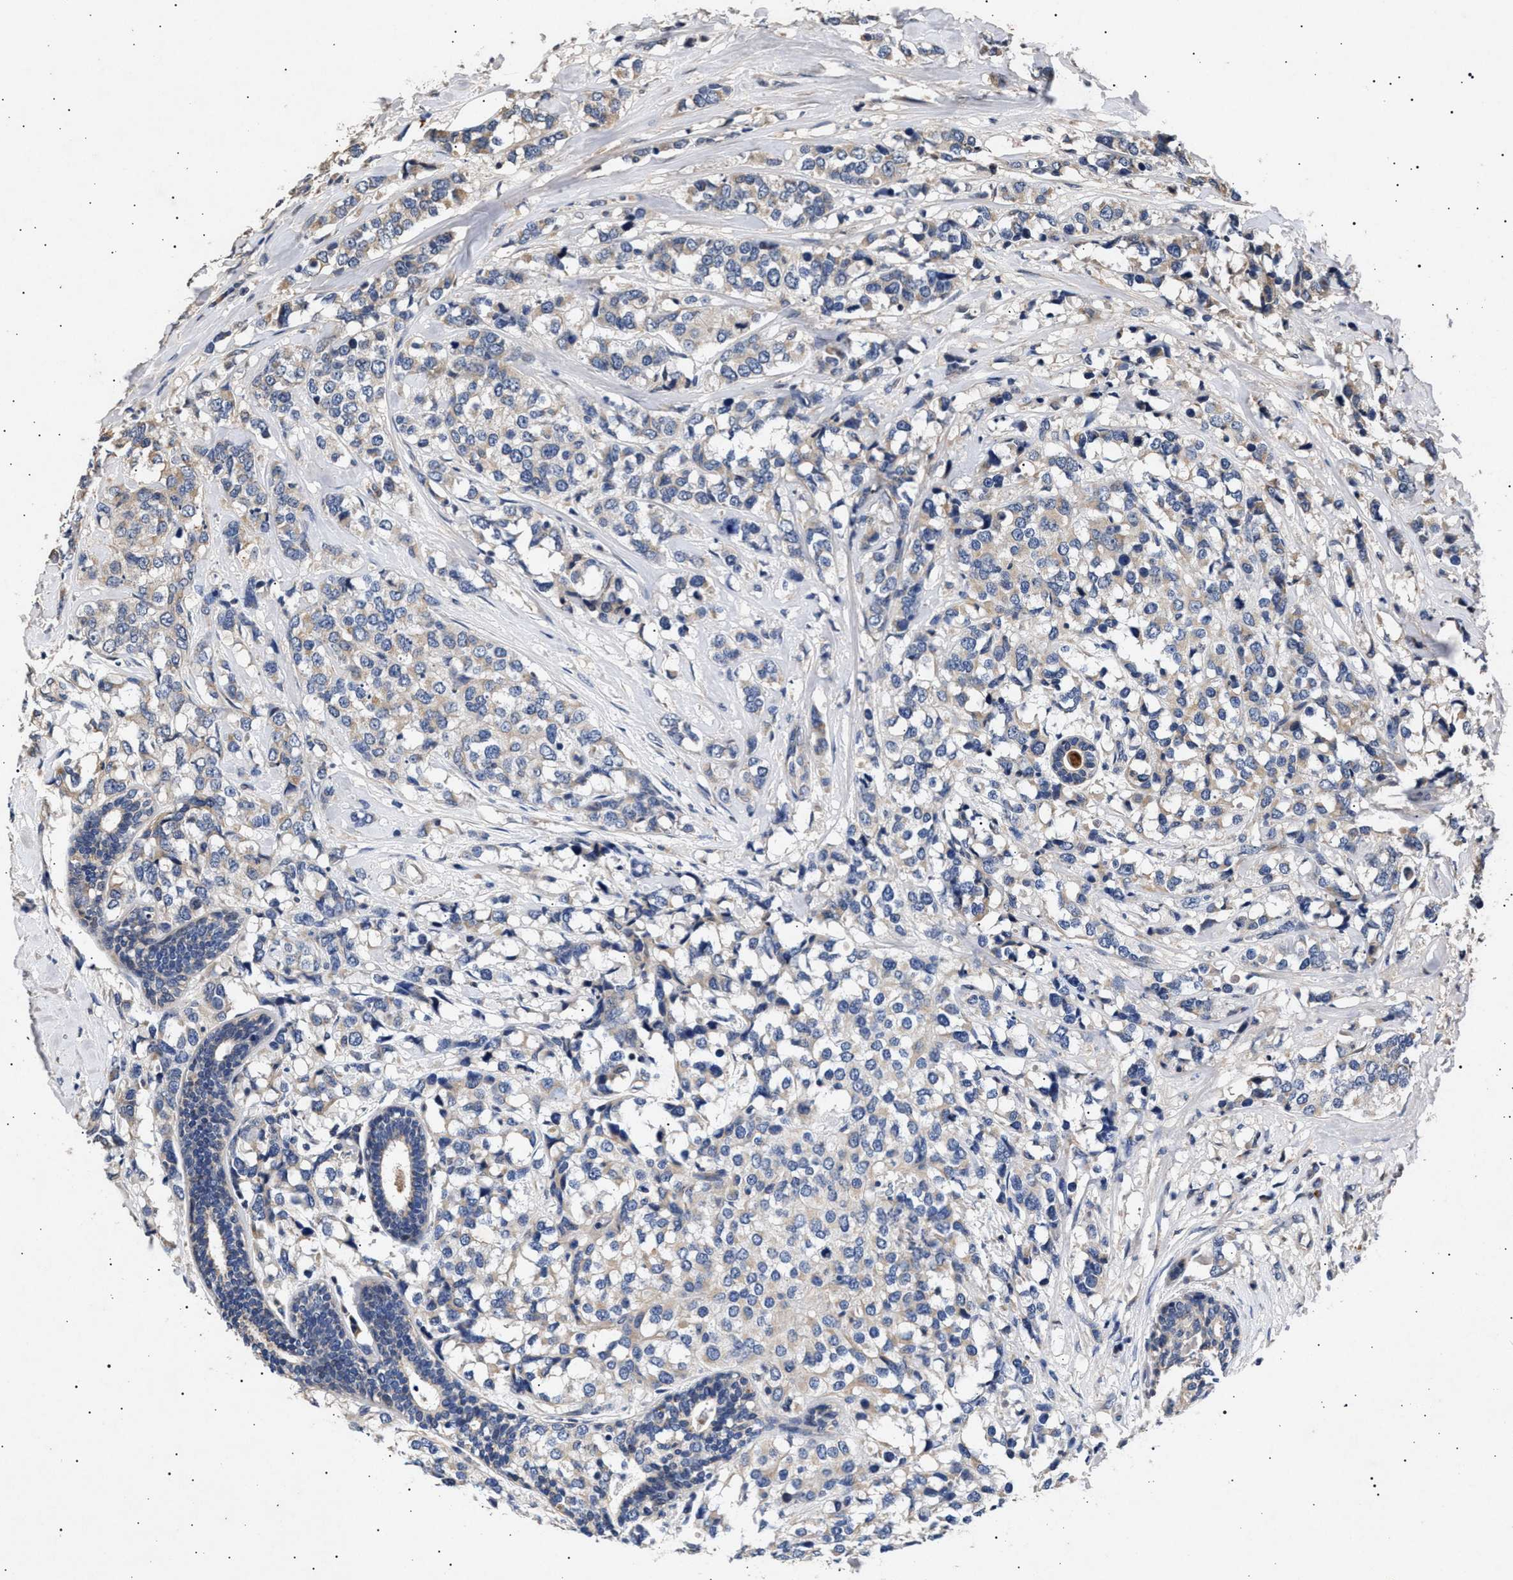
{"staining": {"intensity": "weak", "quantity": "<25%", "location": "cytoplasmic/membranous"}, "tissue": "breast cancer", "cell_type": "Tumor cells", "image_type": "cancer", "snomed": [{"axis": "morphology", "description": "Lobular carcinoma"}, {"axis": "topography", "description": "Breast"}], "caption": "DAB (3,3'-diaminobenzidine) immunohistochemical staining of breast cancer shows no significant staining in tumor cells. (DAB (3,3'-diaminobenzidine) IHC visualized using brightfield microscopy, high magnification).", "gene": "ITGB5", "patient": {"sex": "female", "age": 59}}